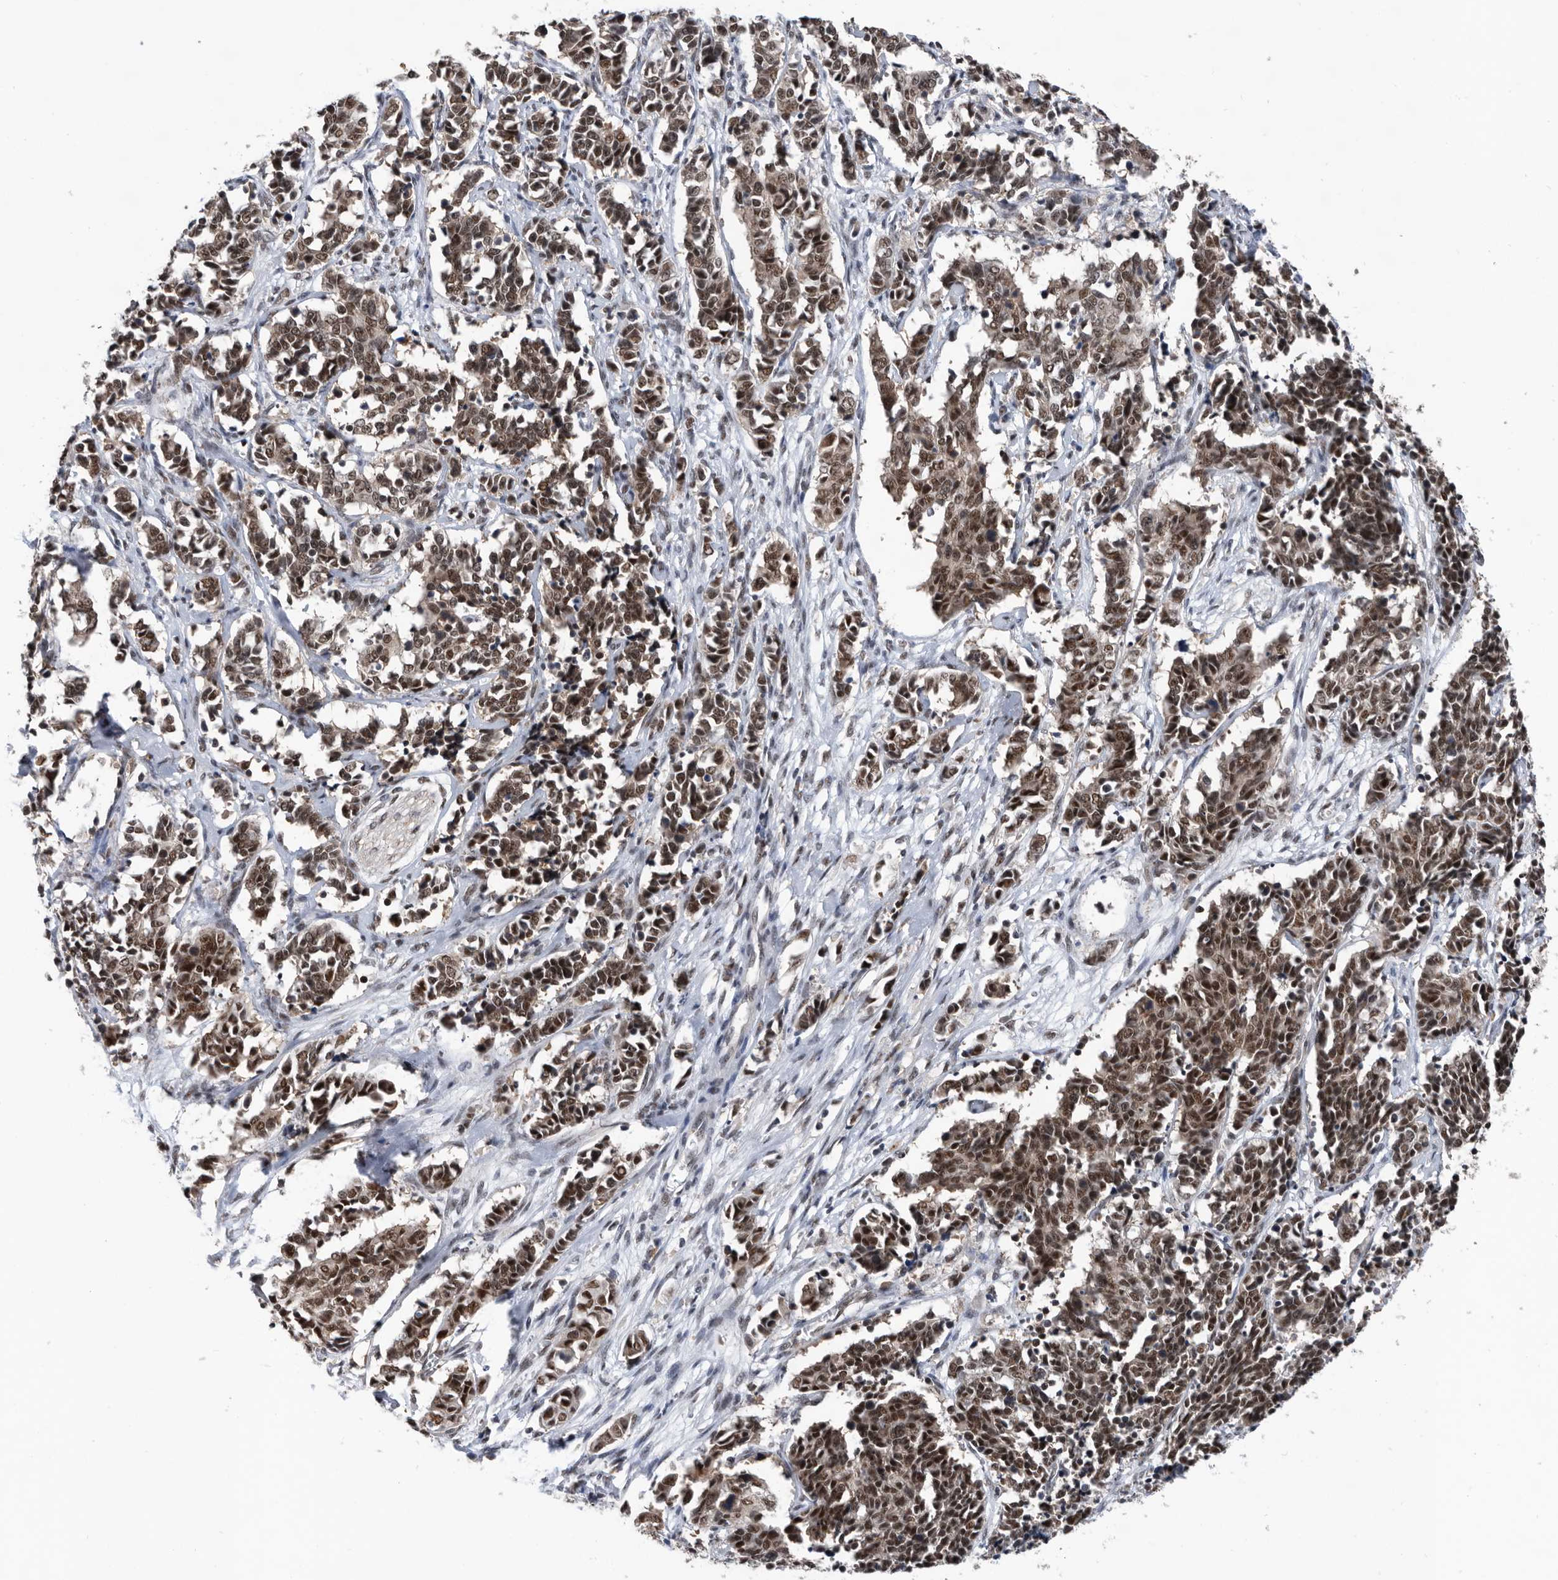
{"staining": {"intensity": "strong", "quantity": ">75%", "location": "nuclear"}, "tissue": "cervical cancer", "cell_type": "Tumor cells", "image_type": "cancer", "snomed": [{"axis": "morphology", "description": "Normal tissue, NOS"}, {"axis": "morphology", "description": "Squamous cell carcinoma, NOS"}, {"axis": "topography", "description": "Cervix"}], "caption": "A high amount of strong nuclear expression is appreciated in about >75% of tumor cells in cervical squamous cell carcinoma tissue.", "gene": "ZNF260", "patient": {"sex": "female", "age": 35}}